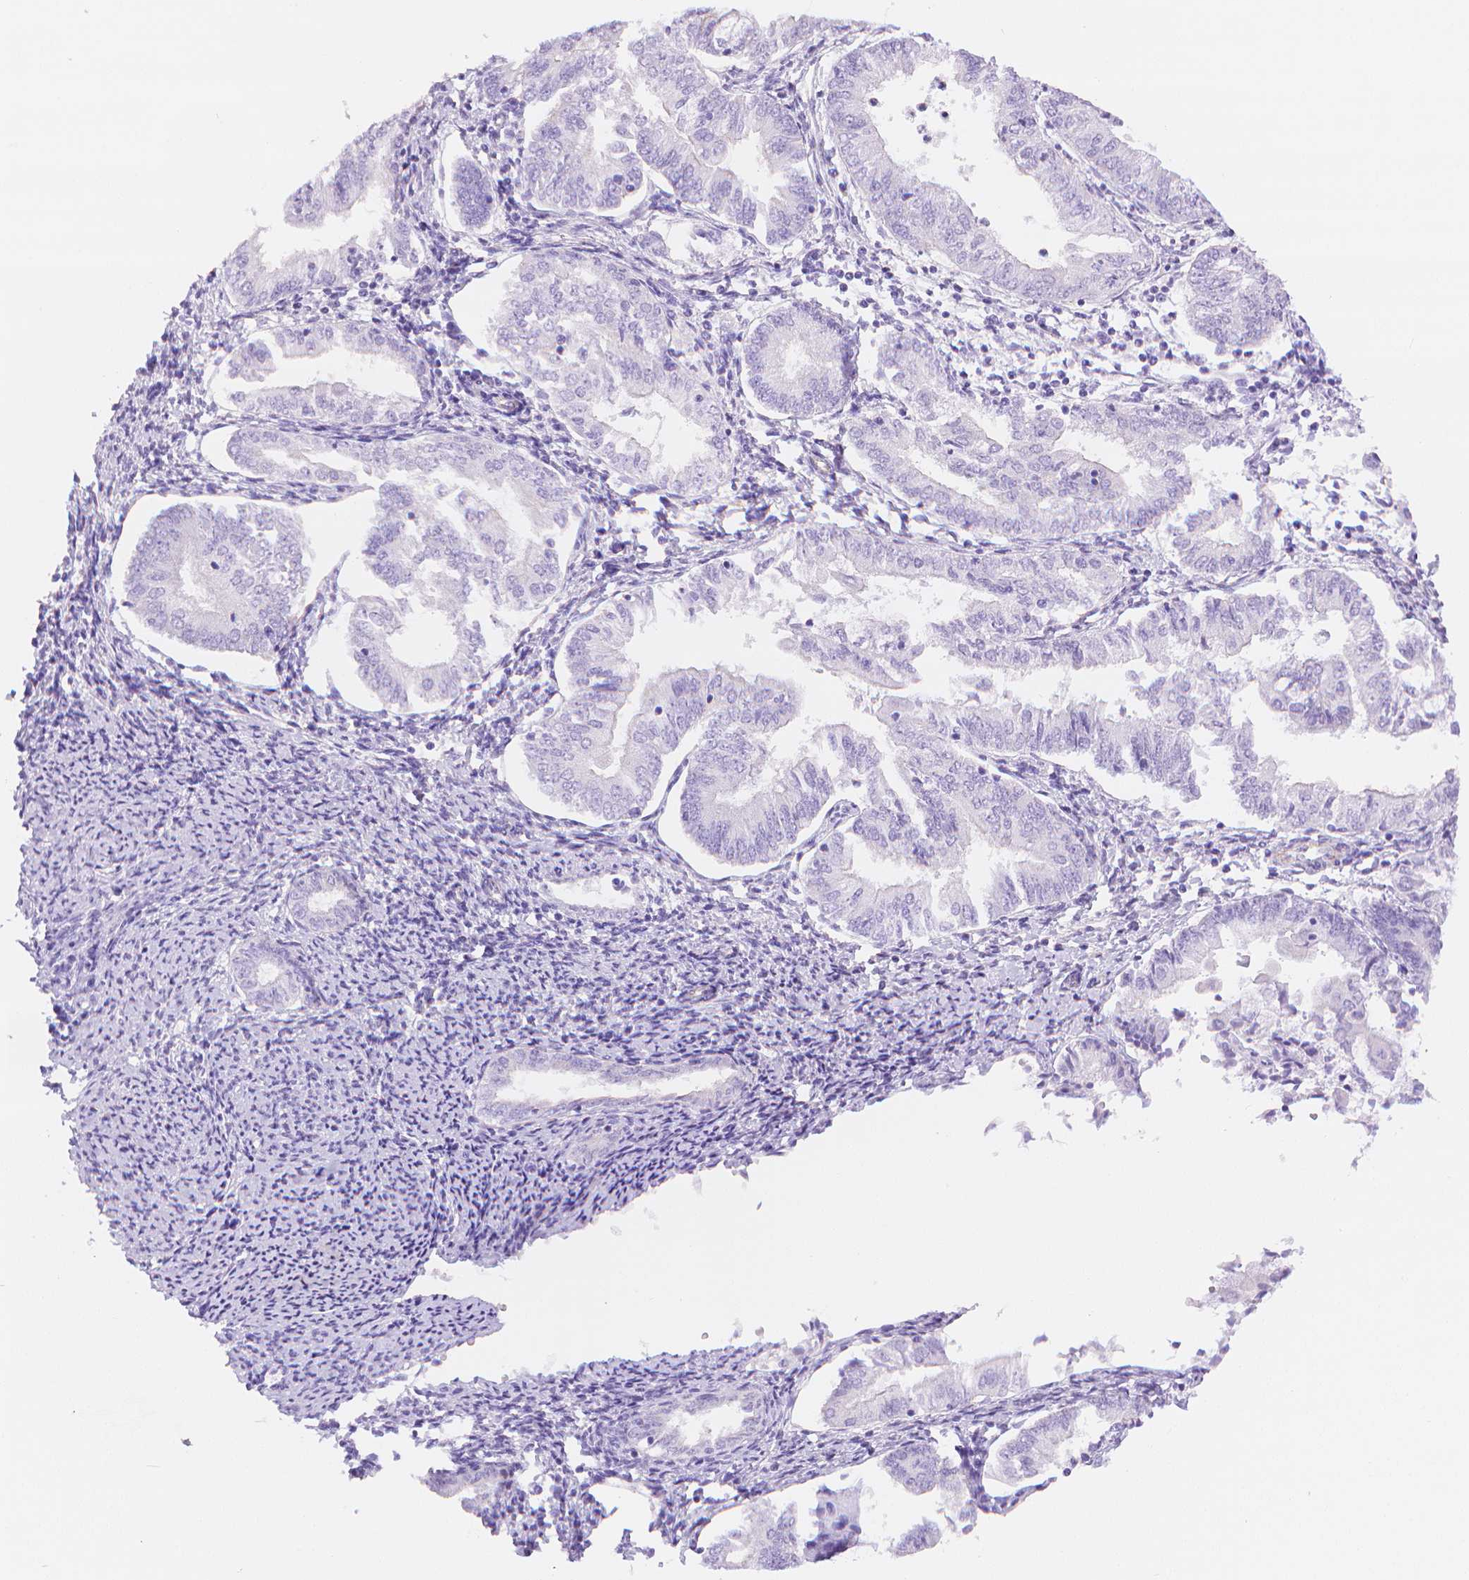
{"staining": {"intensity": "negative", "quantity": "none", "location": "none"}, "tissue": "endometrial cancer", "cell_type": "Tumor cells", "image_type": "cancer", "snomed": [{"axis": "morphology", "description": "Adenocarcinoma, NOS"}, {"axis": "topography", "description": "Endometrium"}], "caption": "Endometrial cancer (adenocarcinoma) was stained to show a protein in brown. There is no significant expression in tumor cells.", "gene": "SLC27A5", "patient": {"sex": "female", "age": 55}}